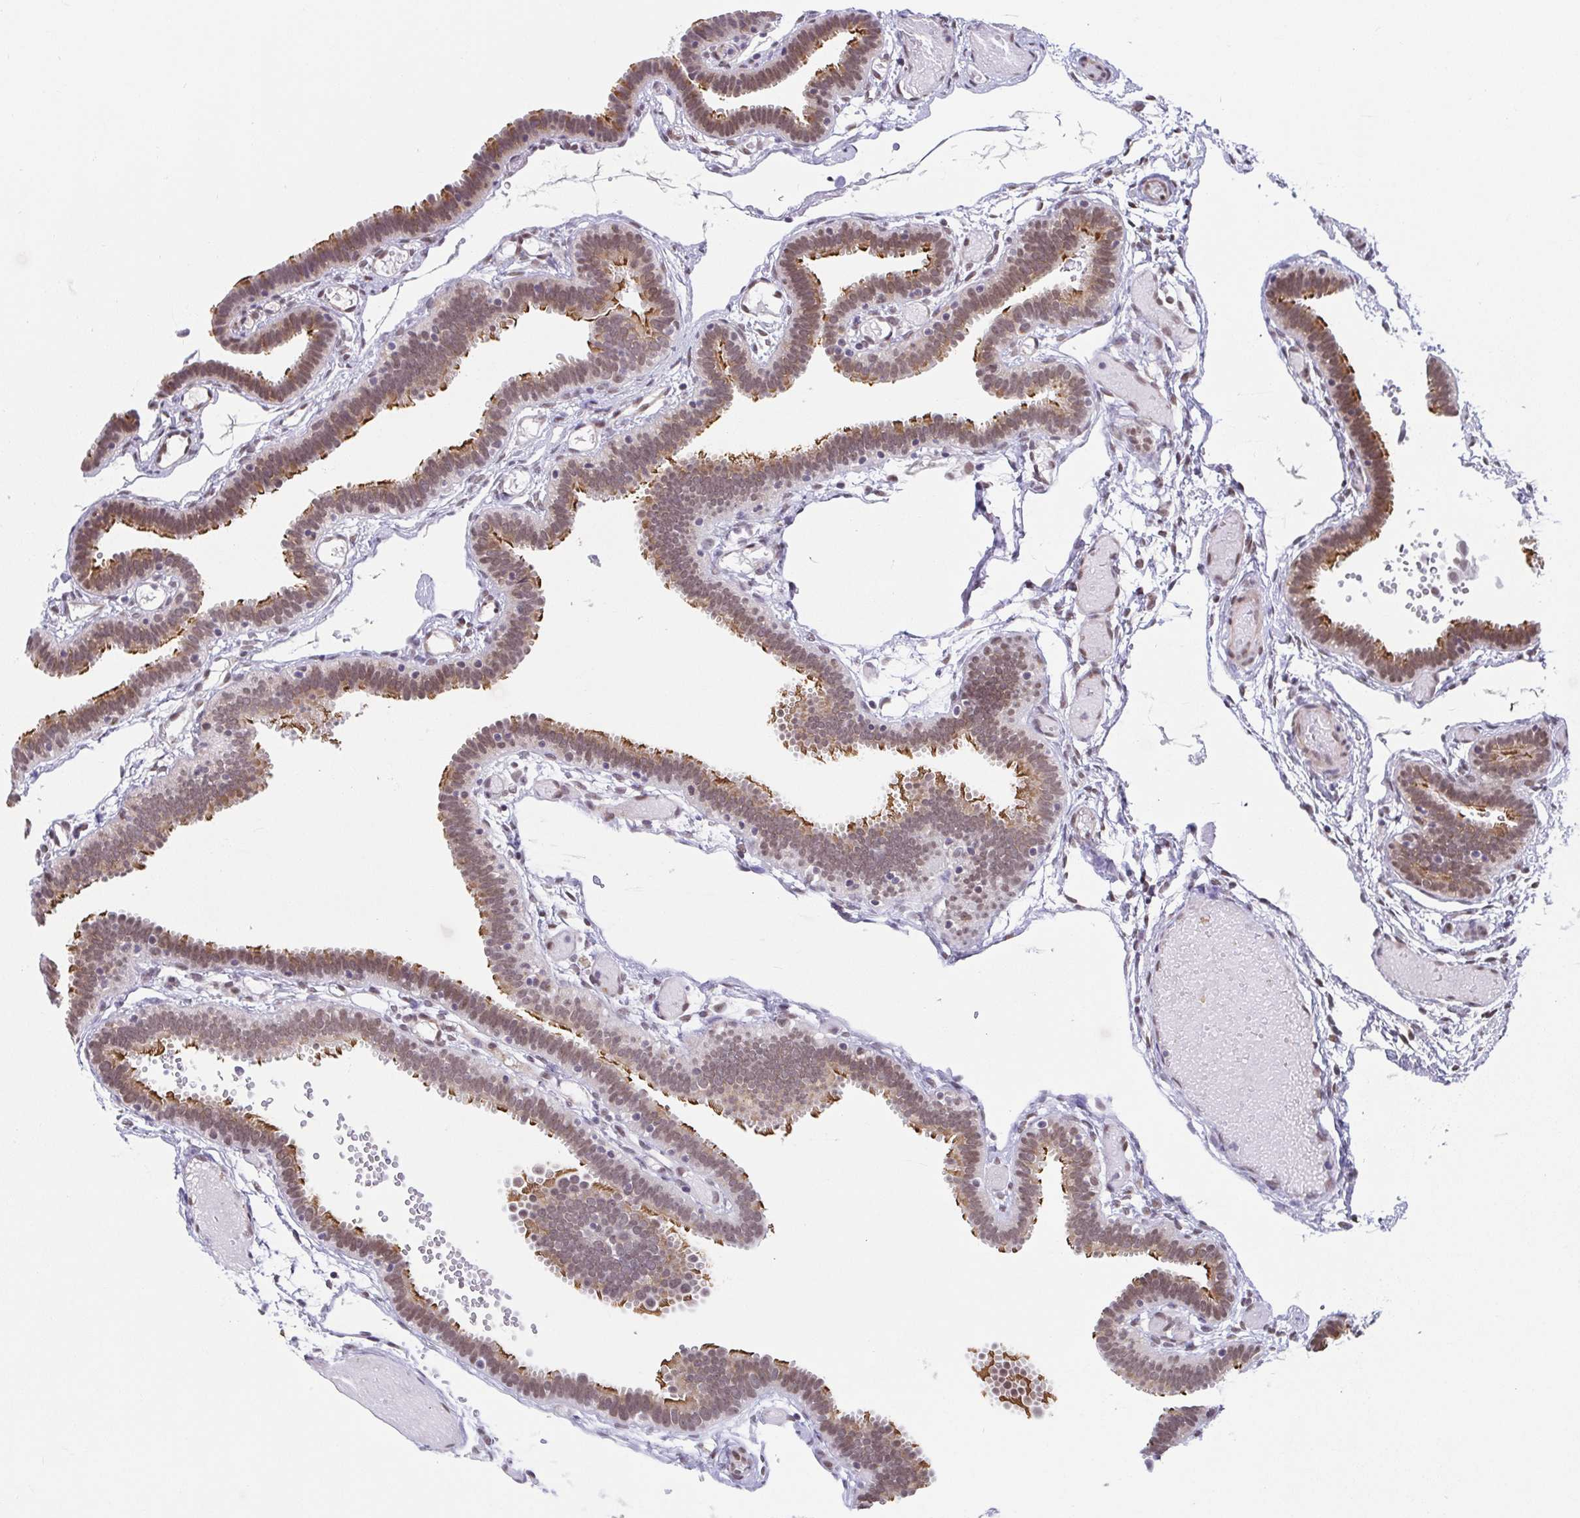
{"staining": {"intensity": "moderate", "quantity": ">75%", "location": "cytoplasmic/membranous,nuclear"}, "tissue": "fallopian tube", "cell_type": "Glandular cells", "image_type": "normal", "snomed": [{"axis": "morphology", "description": "Normal tissue, NOS"}, {"axis": "topography", "description": "Fallopian tube"}], "caption": "This is a histology image of IHC staining of normal fallopian tube, which shows moderate positivity in the cytoplasmic/membranous,nuclear of glandular cells.", "gene": "SLC7A10", "patient": {"sex": "female", "age": 37}}